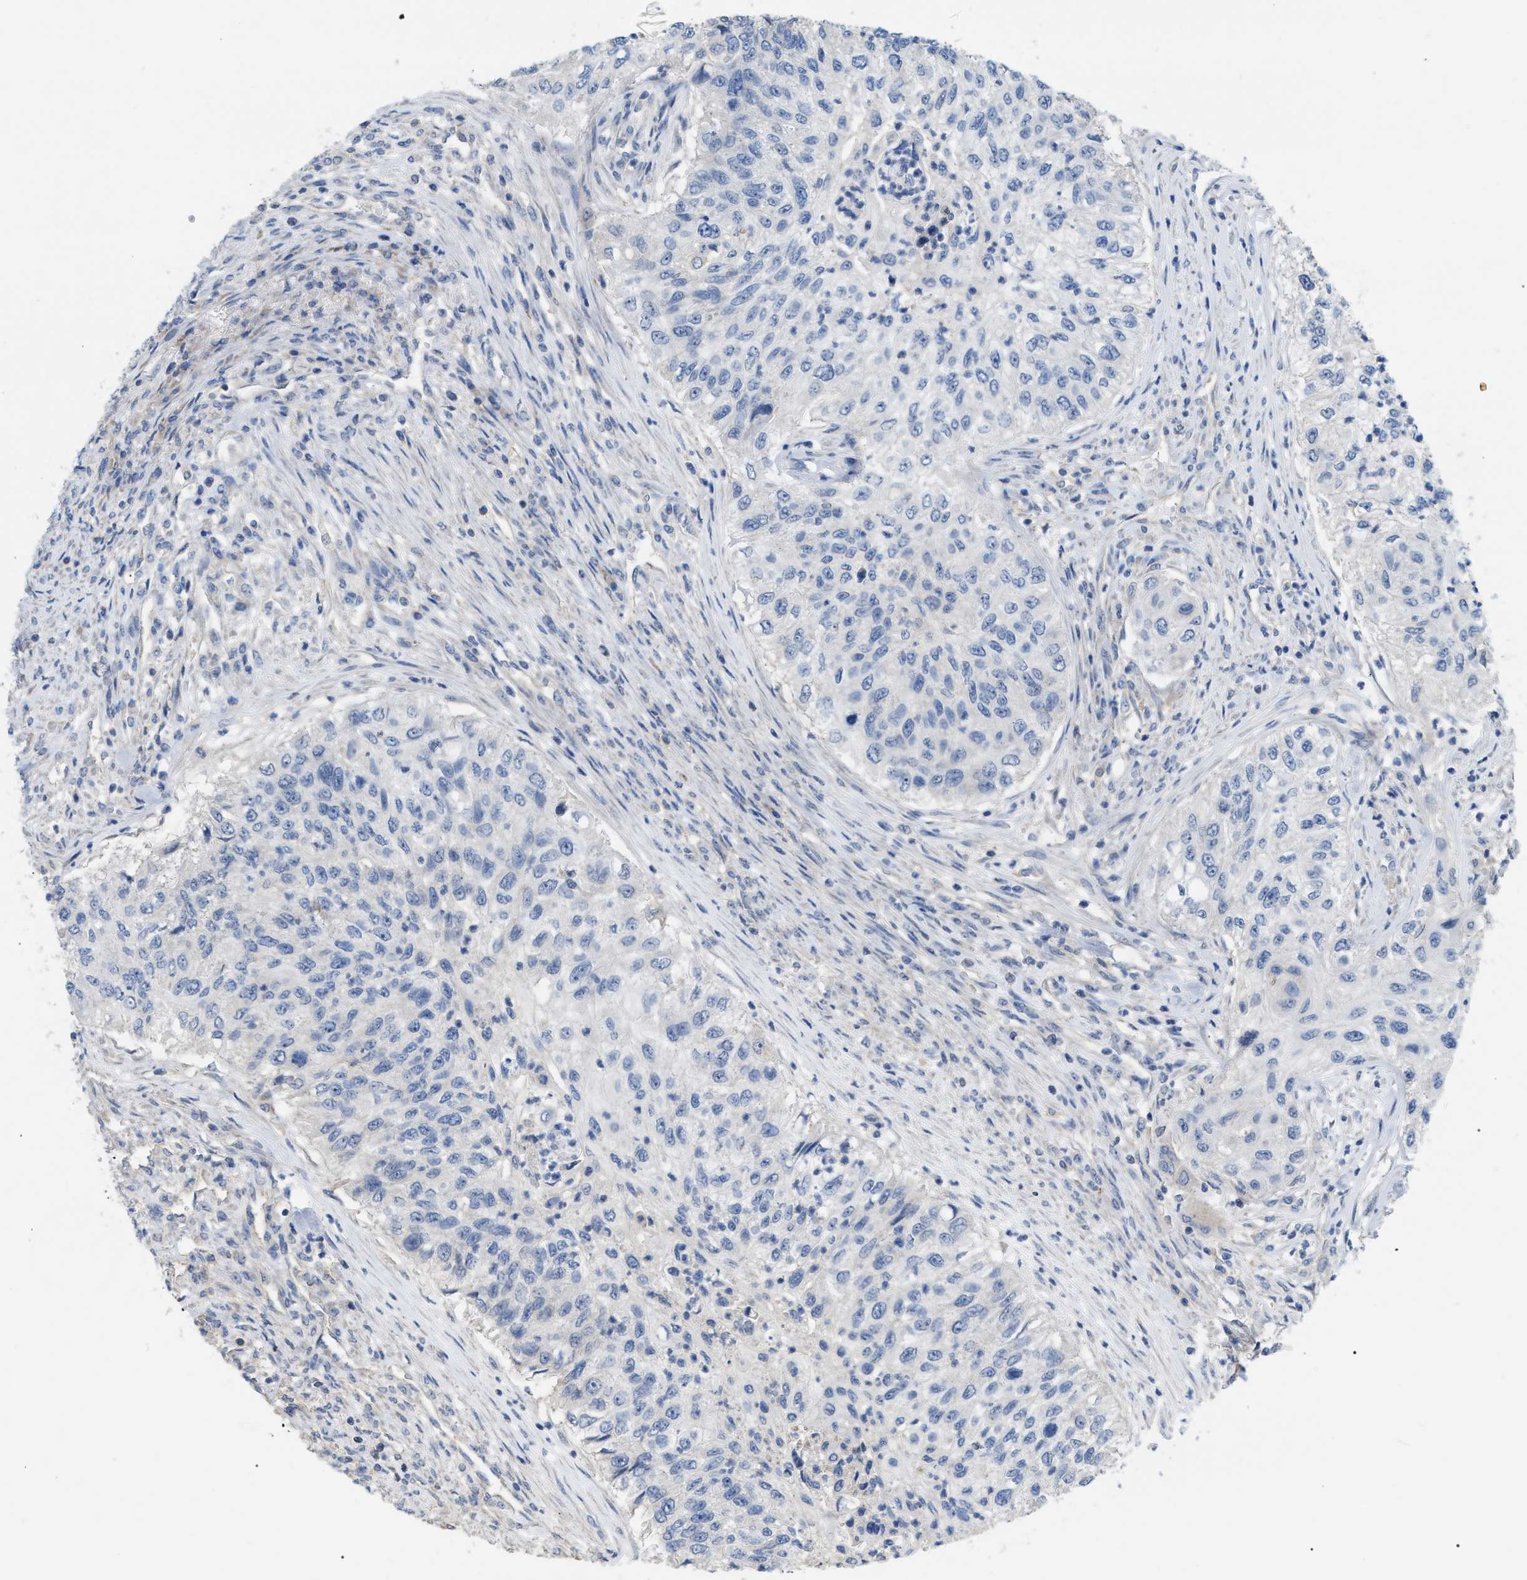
{"staining": {"intensity": "negative", "quantity": "none", "location": "none"}, "tissue": "urothelial cancer", "cell_type": "Tumor cells", "image_type": "cancer", "snomed": [{"axis": "morphology", "description": "Urothelial carcinoma, High grade"}, {"axis": "topography", "description": "Urinary bladder"}], "caption": "Human urothelial cancer stained for a protein using immunohistochemistry reveals no positivity in tumor cells.", "gene": "DHX58", "patient": {"sex": "female", "age": 60}}